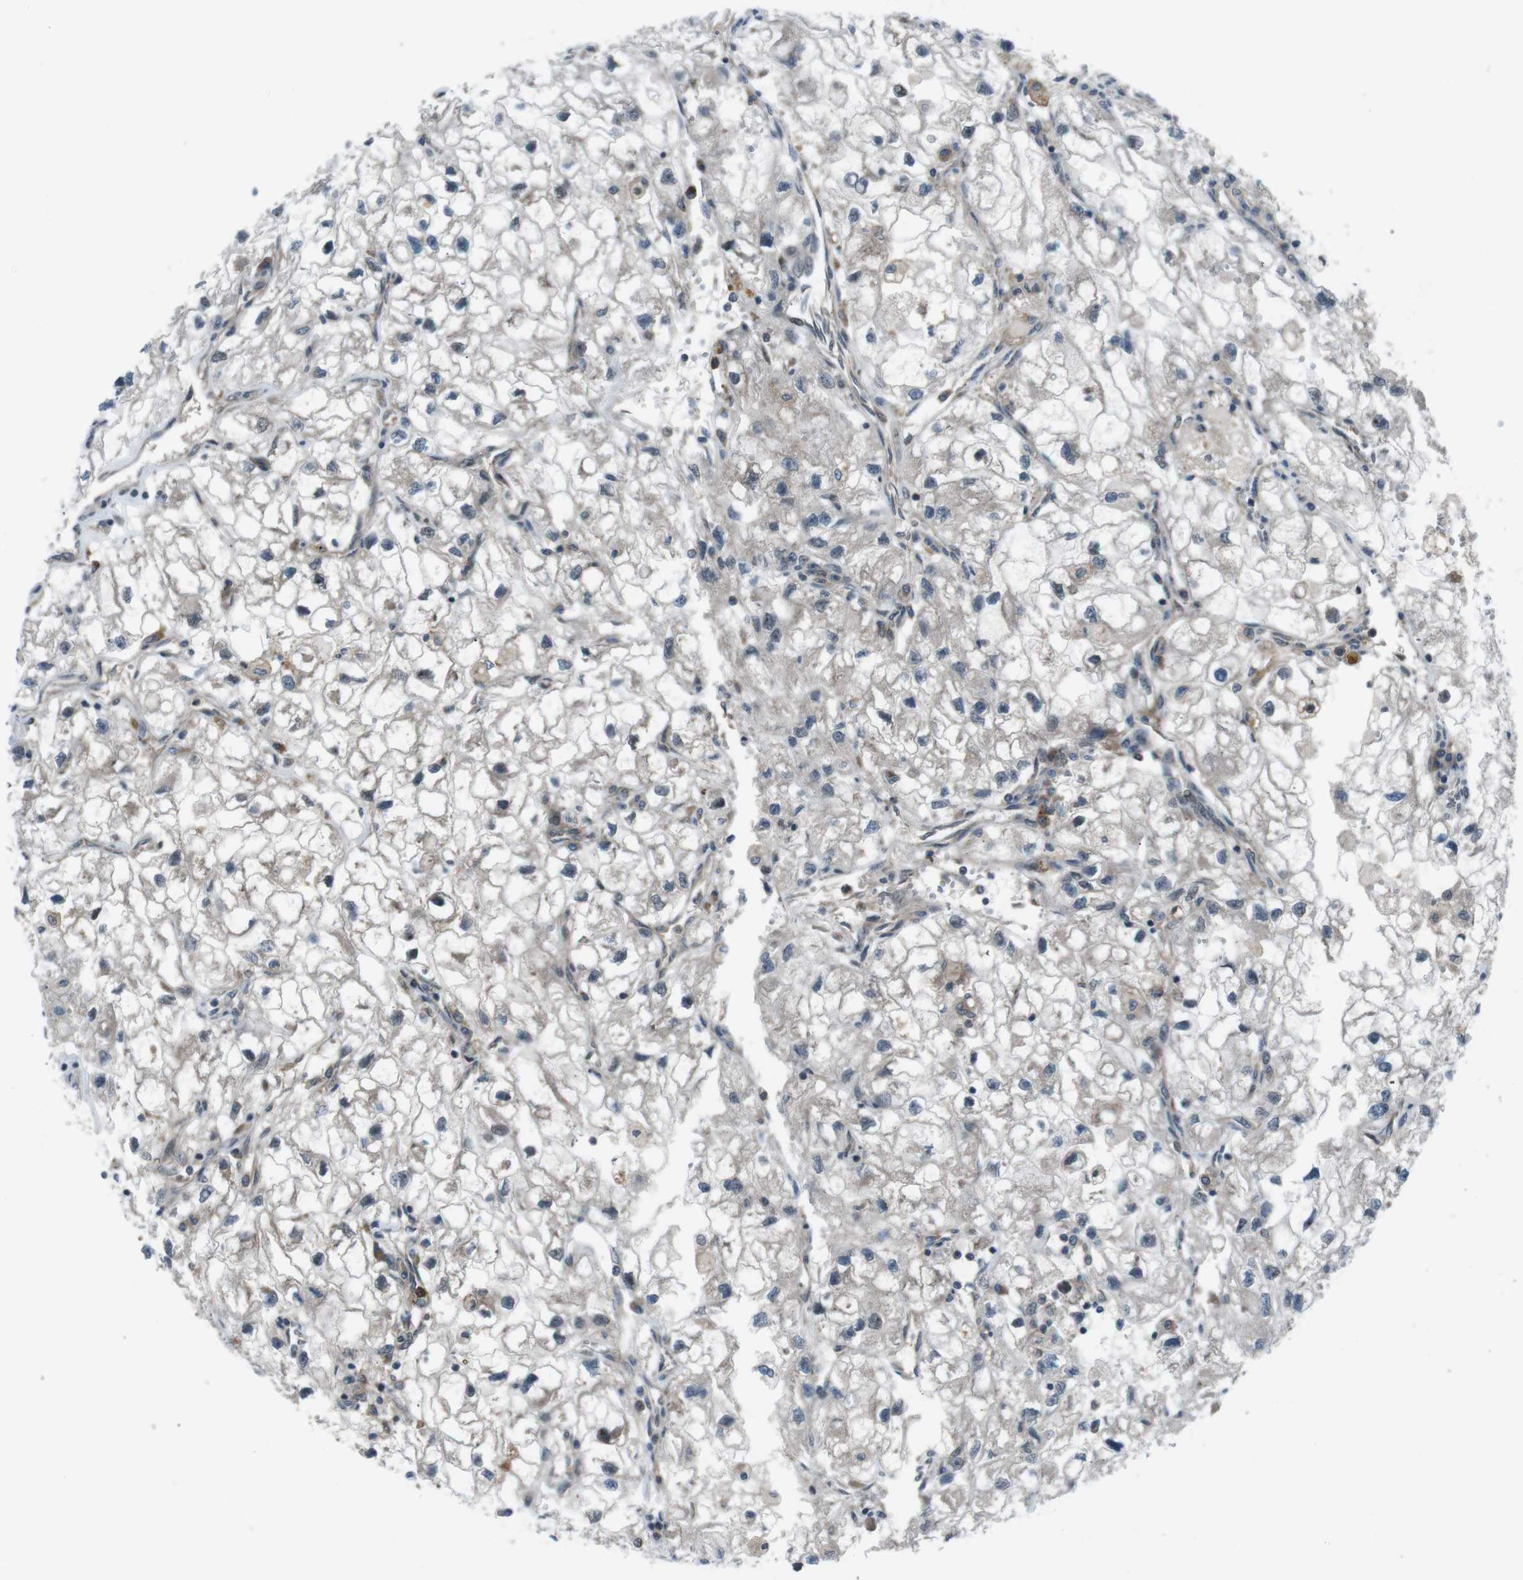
{"staining": {"intensity": "negative", "quantity": "none", "location": "none"}, "tissue": "renal cancer", "cell_type": "Tumor cells", "image_type": "cancer", "snomed": [{"axis": "morphology", "description": "Adenocarcinoma, NOS"}, {"axis": "topography", "description": "Kidney"}], "caption": "Immunohistochemistry (IHC) micrograph of neoplastic tissue: human adenocarcinoma (renal) stained with DAB shows no significant protein staining in tumor cells.", "gene": "SLC27A4", "patient": {"sex": "female", "age": 70}}